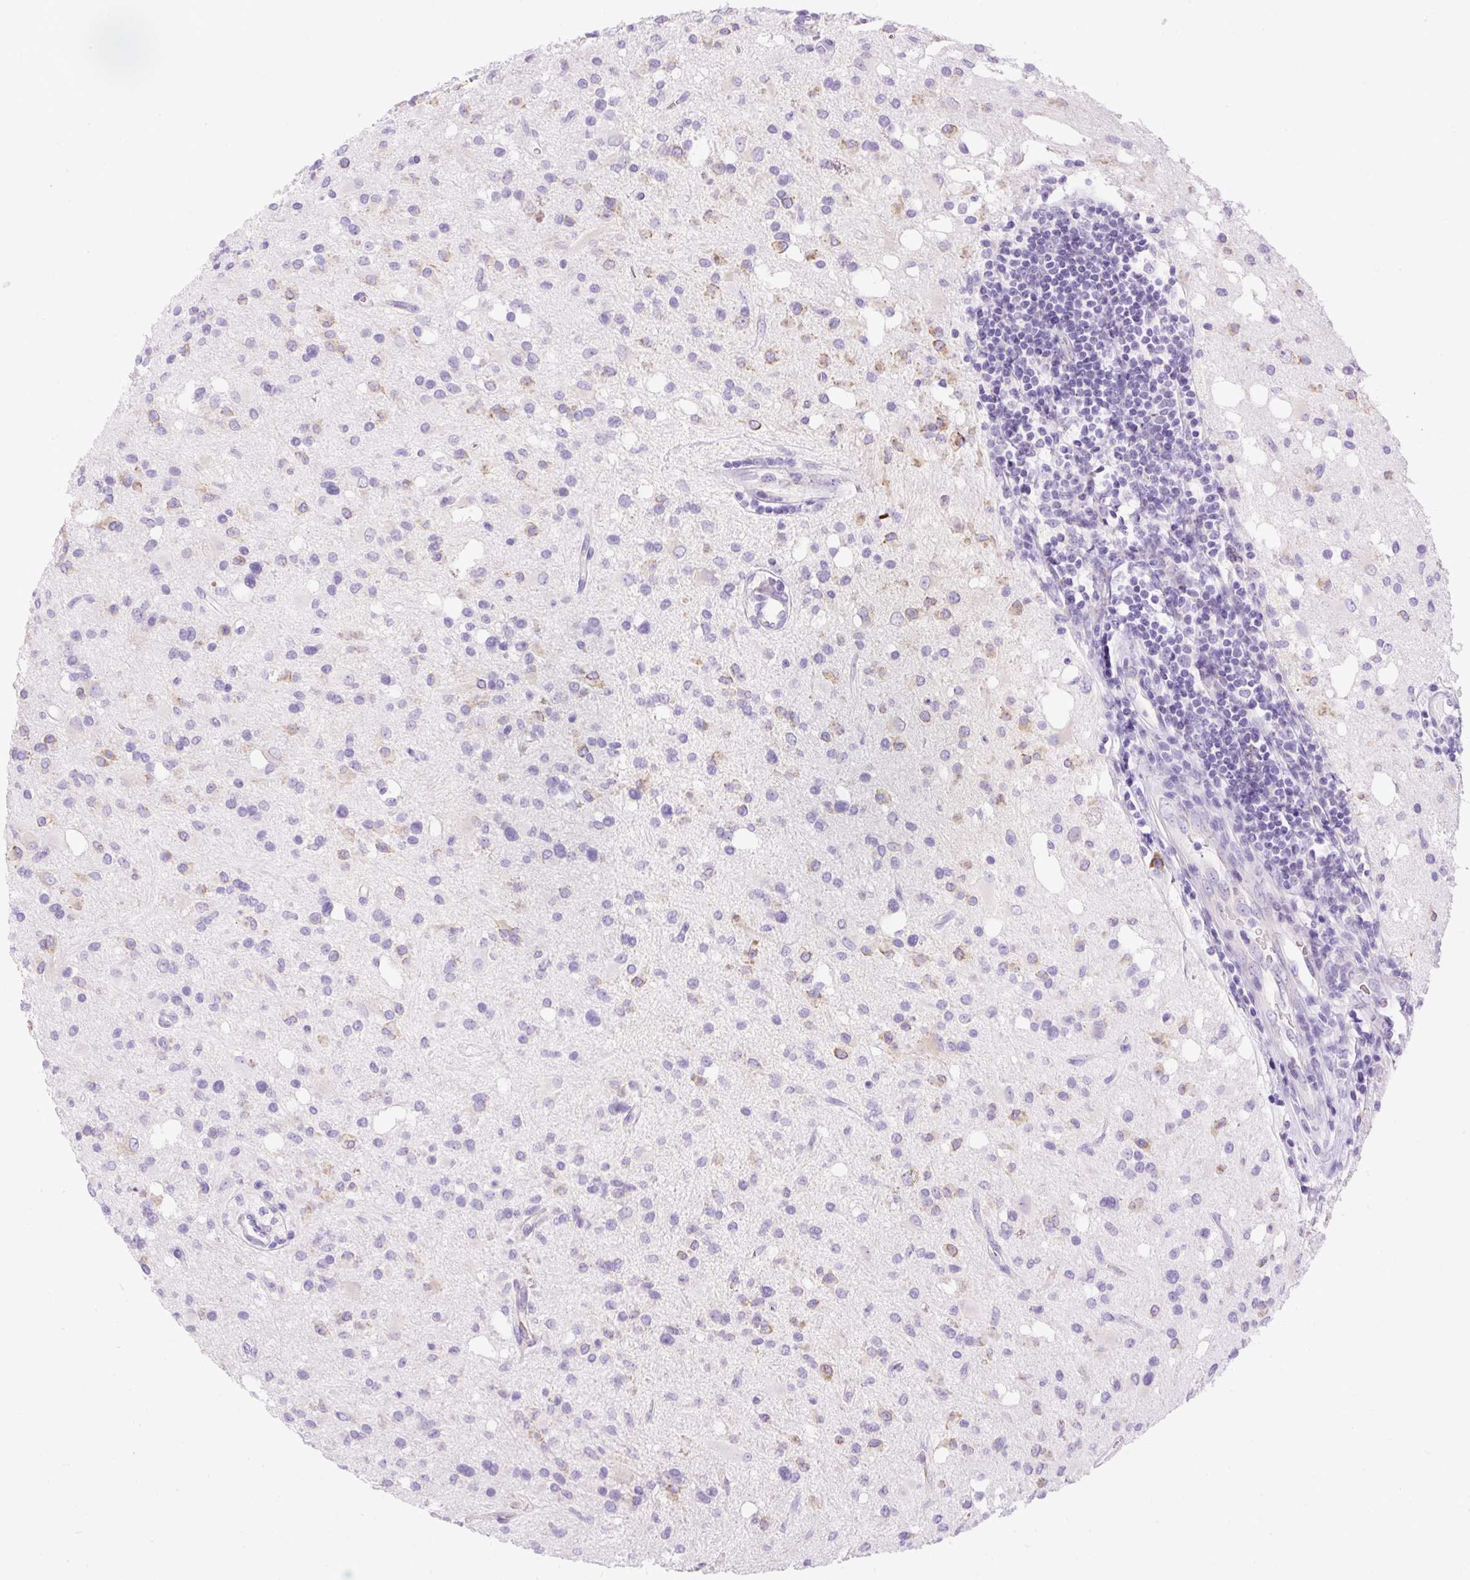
{"staining": {"intensity": "moderate", "quantity": "<25%", "location": "cytoplasmic/membranous"}, "tissue": "glioma", "cell_type": "Tumor cells", "image_type": "cancer", "snomed": [{"axis": "morphology", "description": "Glioma, malignant, Low grade"}, {"axis": "topography", "description": "Brain"}], "caption": "Immunohistochemical staining of malignant glioma (low-grade) displays low levels of moderate cytoplasmic/membranous protein staining in approximately <25% of tumor cells.", "gene": "SYBU", "patient": {"sex": "female", "age": 33}}